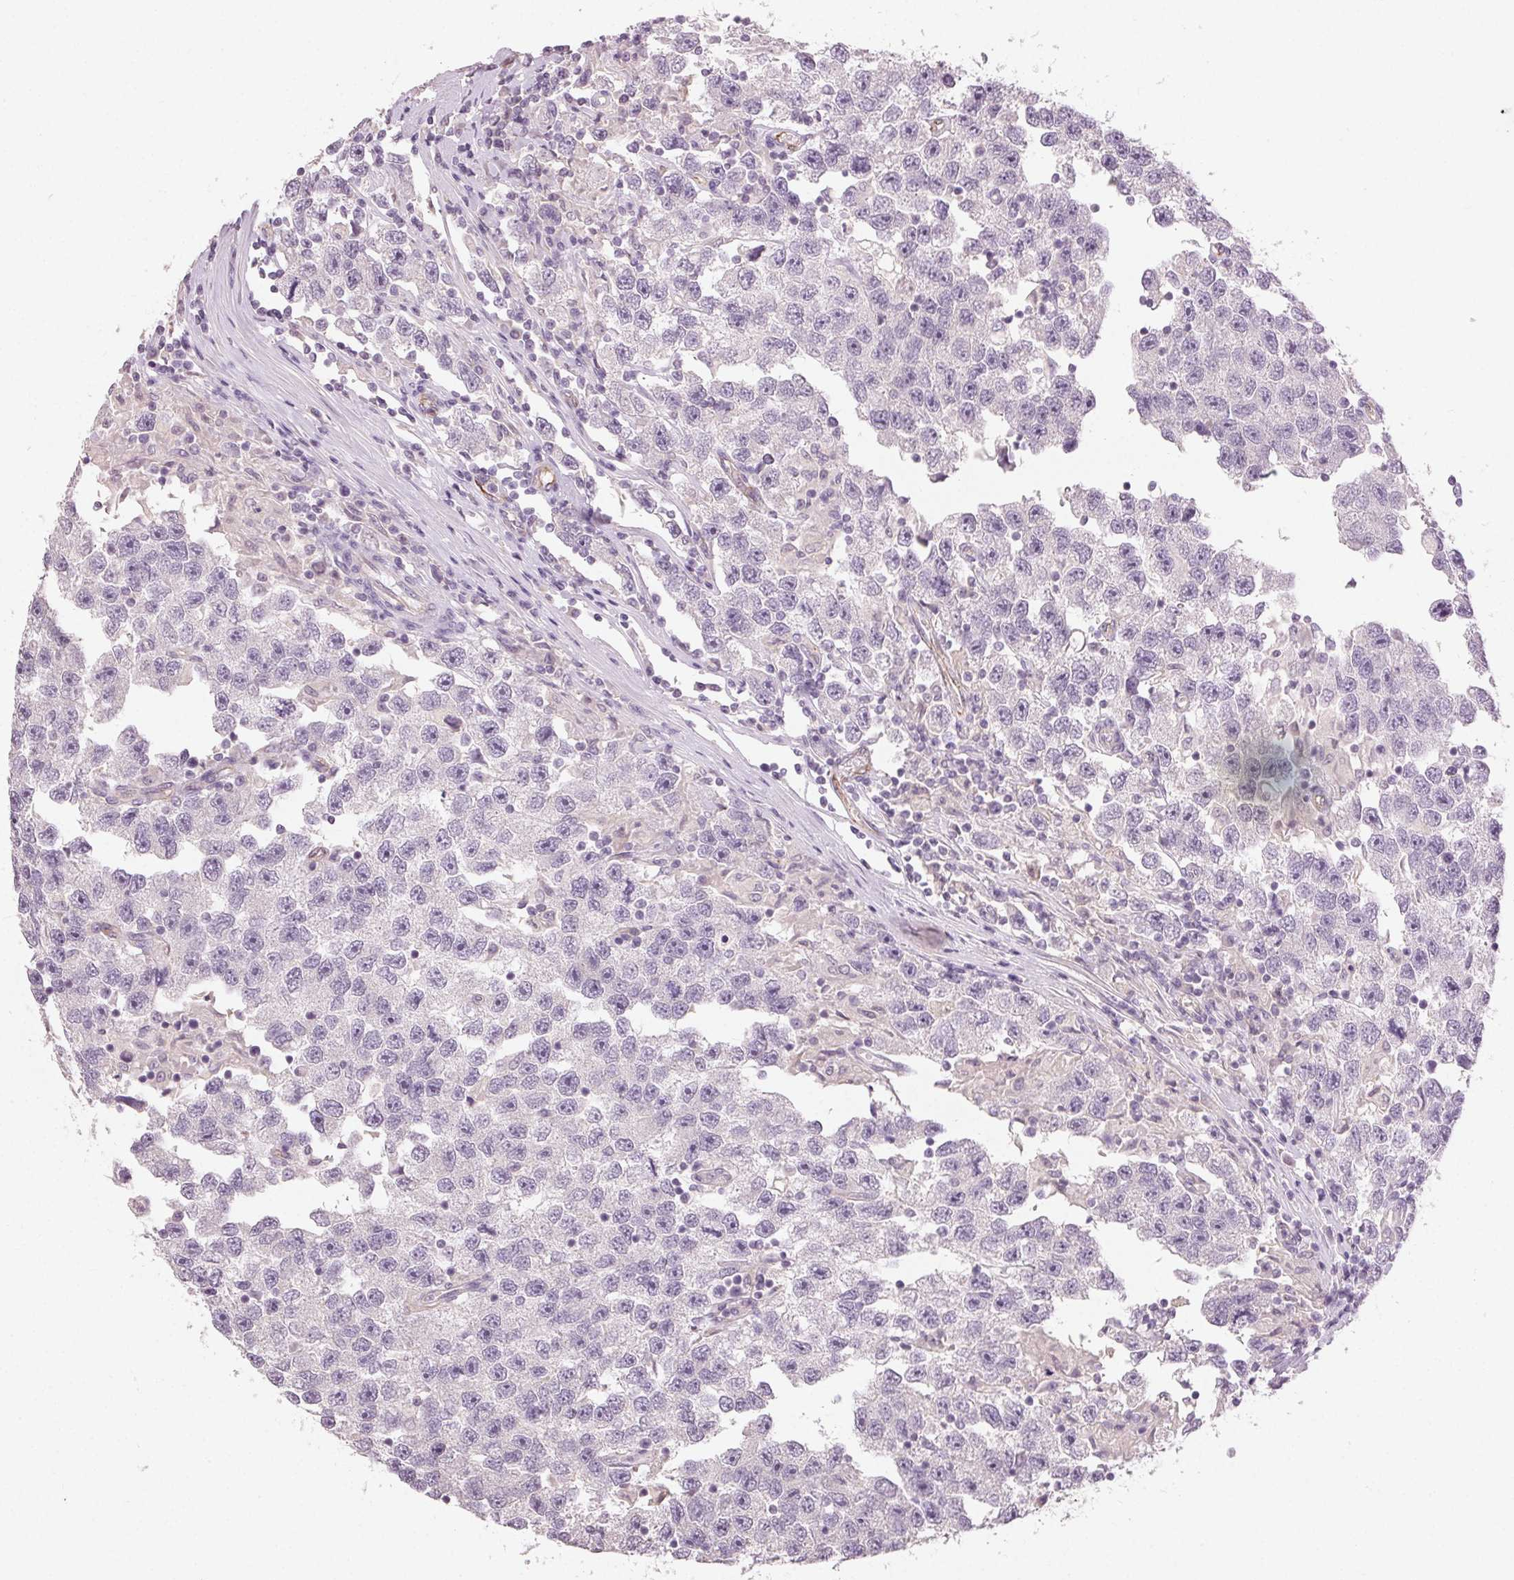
{"staining": {"intensity": "negative", "quantity": "none", "location": "none"}, "tissue": "testis cancer", "cell_type": "Tumor cells", "image_type": "cancer", "snomed": [{"axis": "morphology", "description": "Seminoma, NOS"}, {"axis": "topography", "description": "Testis"}], "caption": "The micrograph demonstrates no significant staining in tumor cells of seminoma (testis).", "gene": "CLTRN", "patient": {"sex": "male", "age": 26}}